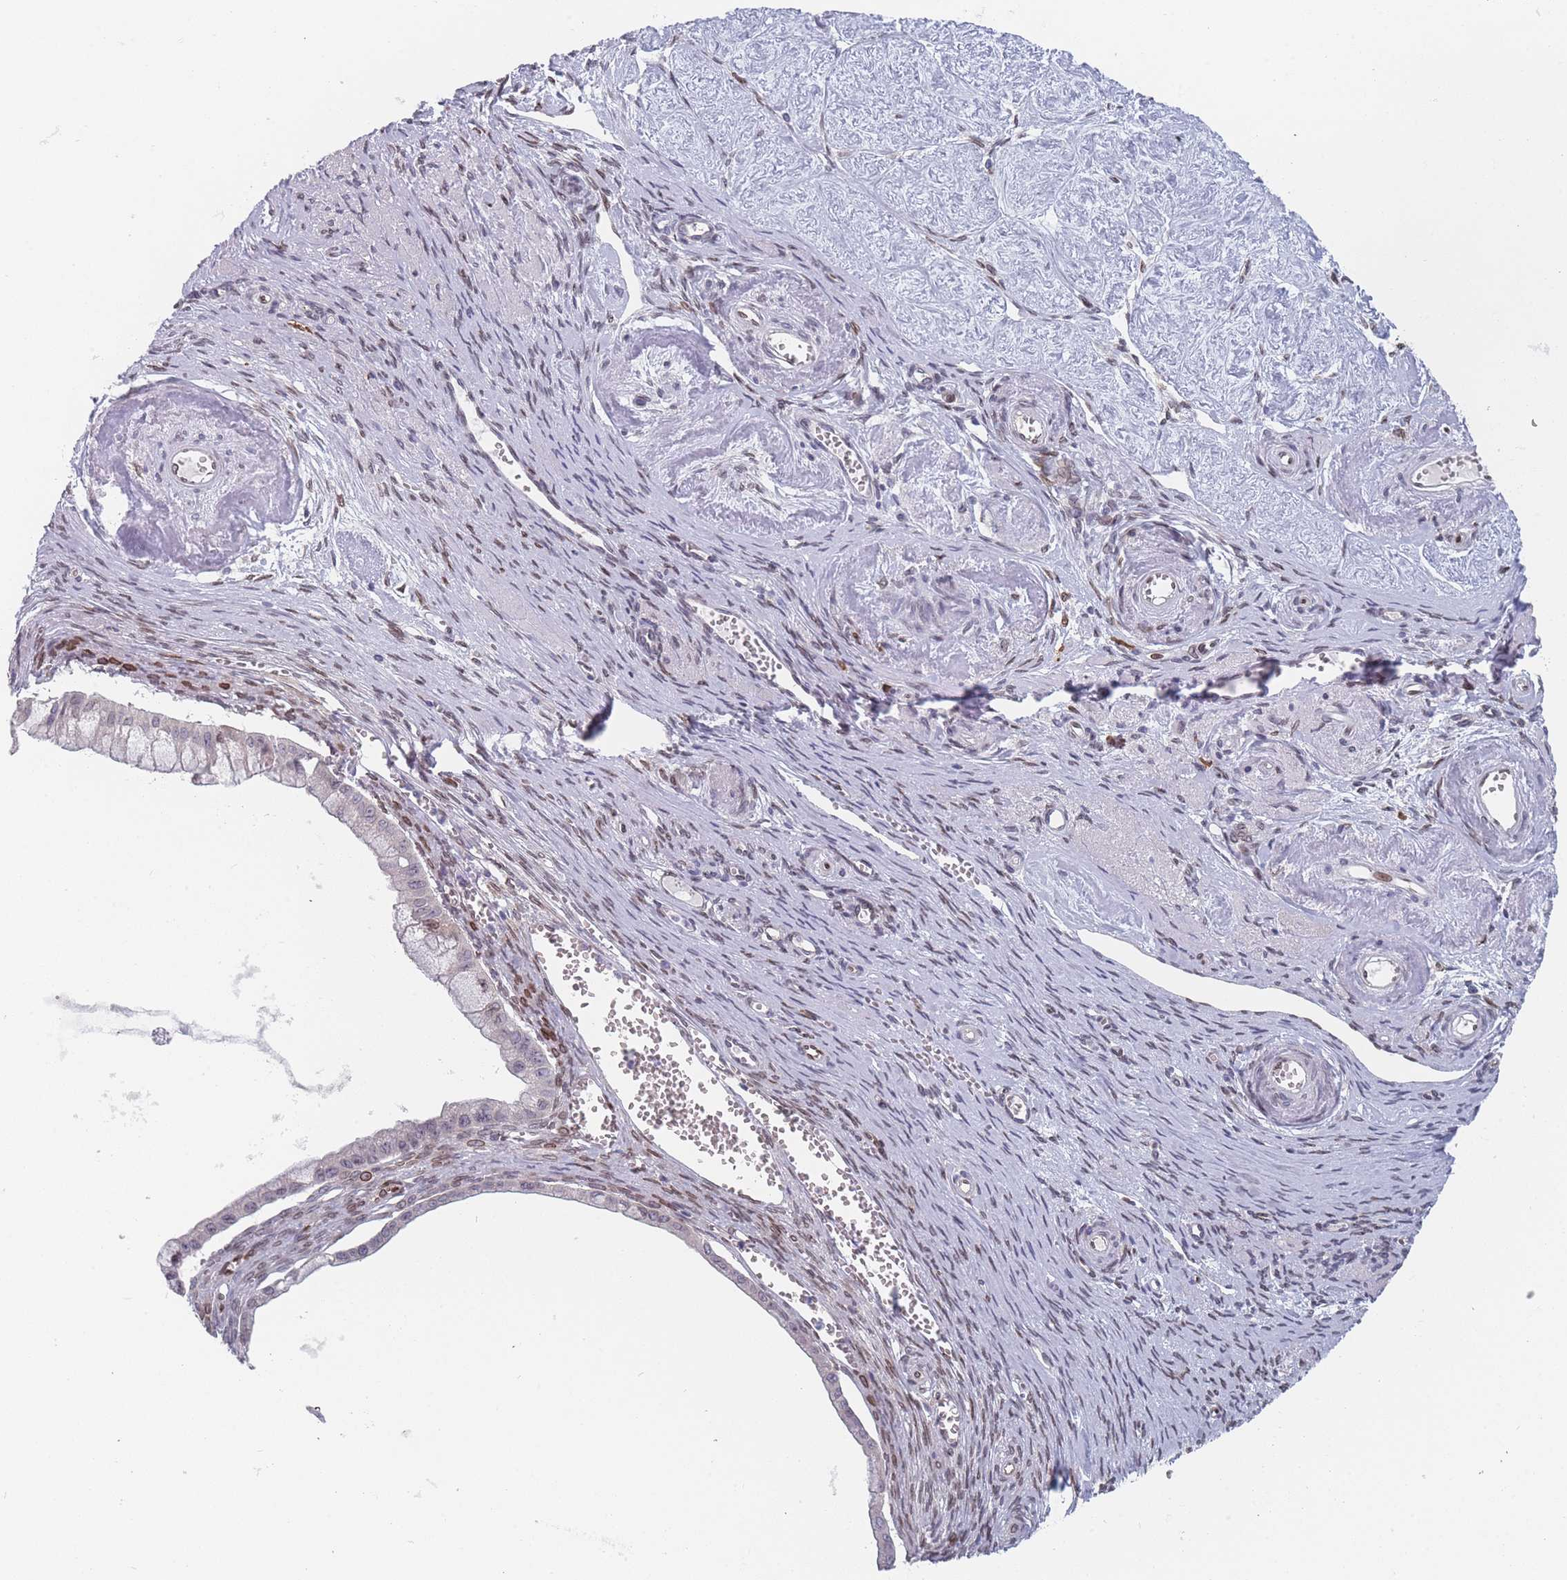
{"staining": {"intensity": "negative", "quantity": "none", "location": "none"}, "tissue": "ovarian cancer", "cell_type": "Tumor cells", "image_type": "cancer", "snomed": [{"axis": "morphology", "description": "Cystadenocarcinoma, mucinous, NOS"}, {"axis": "topography", "description": "Ovary"}], "caption": "The micrograph exhibits no staining of tumor cells in ovarian mucinous cystadenocarcinoma. Nuclei are stained in blue.", "gene": "ZBTB1", "patient": {"sex": "female", "age": 59}}